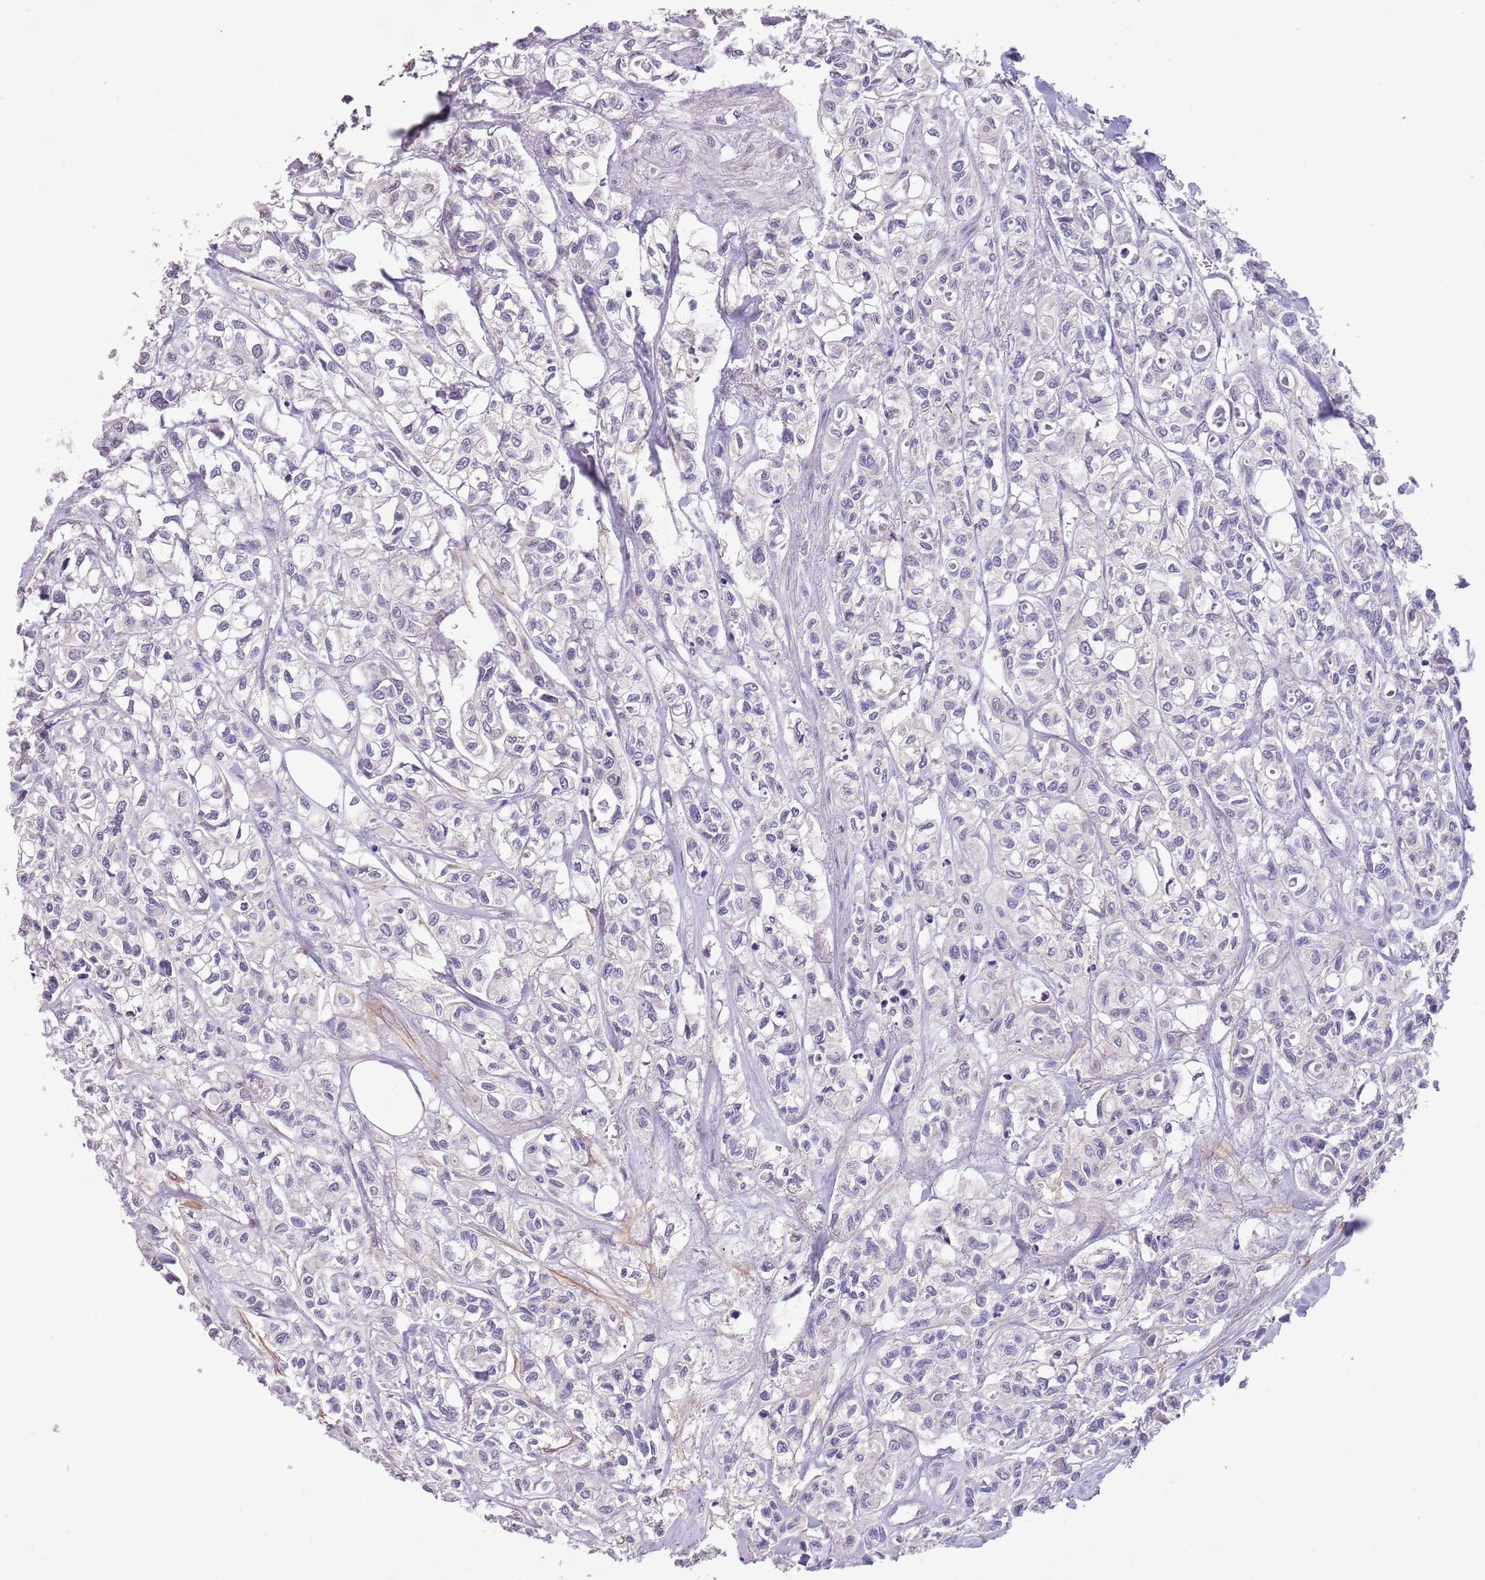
{"staining": {"intensity": "negative", "quantity": "none", "location": "none"}, "tissue": "urothelial cancer", "cell_type": "Tumor cells", "image_type": "cancer", "snomed": [{"axis": "morphology", "description": "Urothelial carcinoma, High grade"}, {"axis": "topography", "description": "Urinary bladder"}], "caption": "IHC photomicrograph of neoplastic tissue: human high-grade urothelial carcinoma stained with DAB (3,3'-diaminobenzidine) reveals no significant protein positivity in tumor cells.", "gene": "ZNF658", "patient": {"sex": "male", "age": 67}}